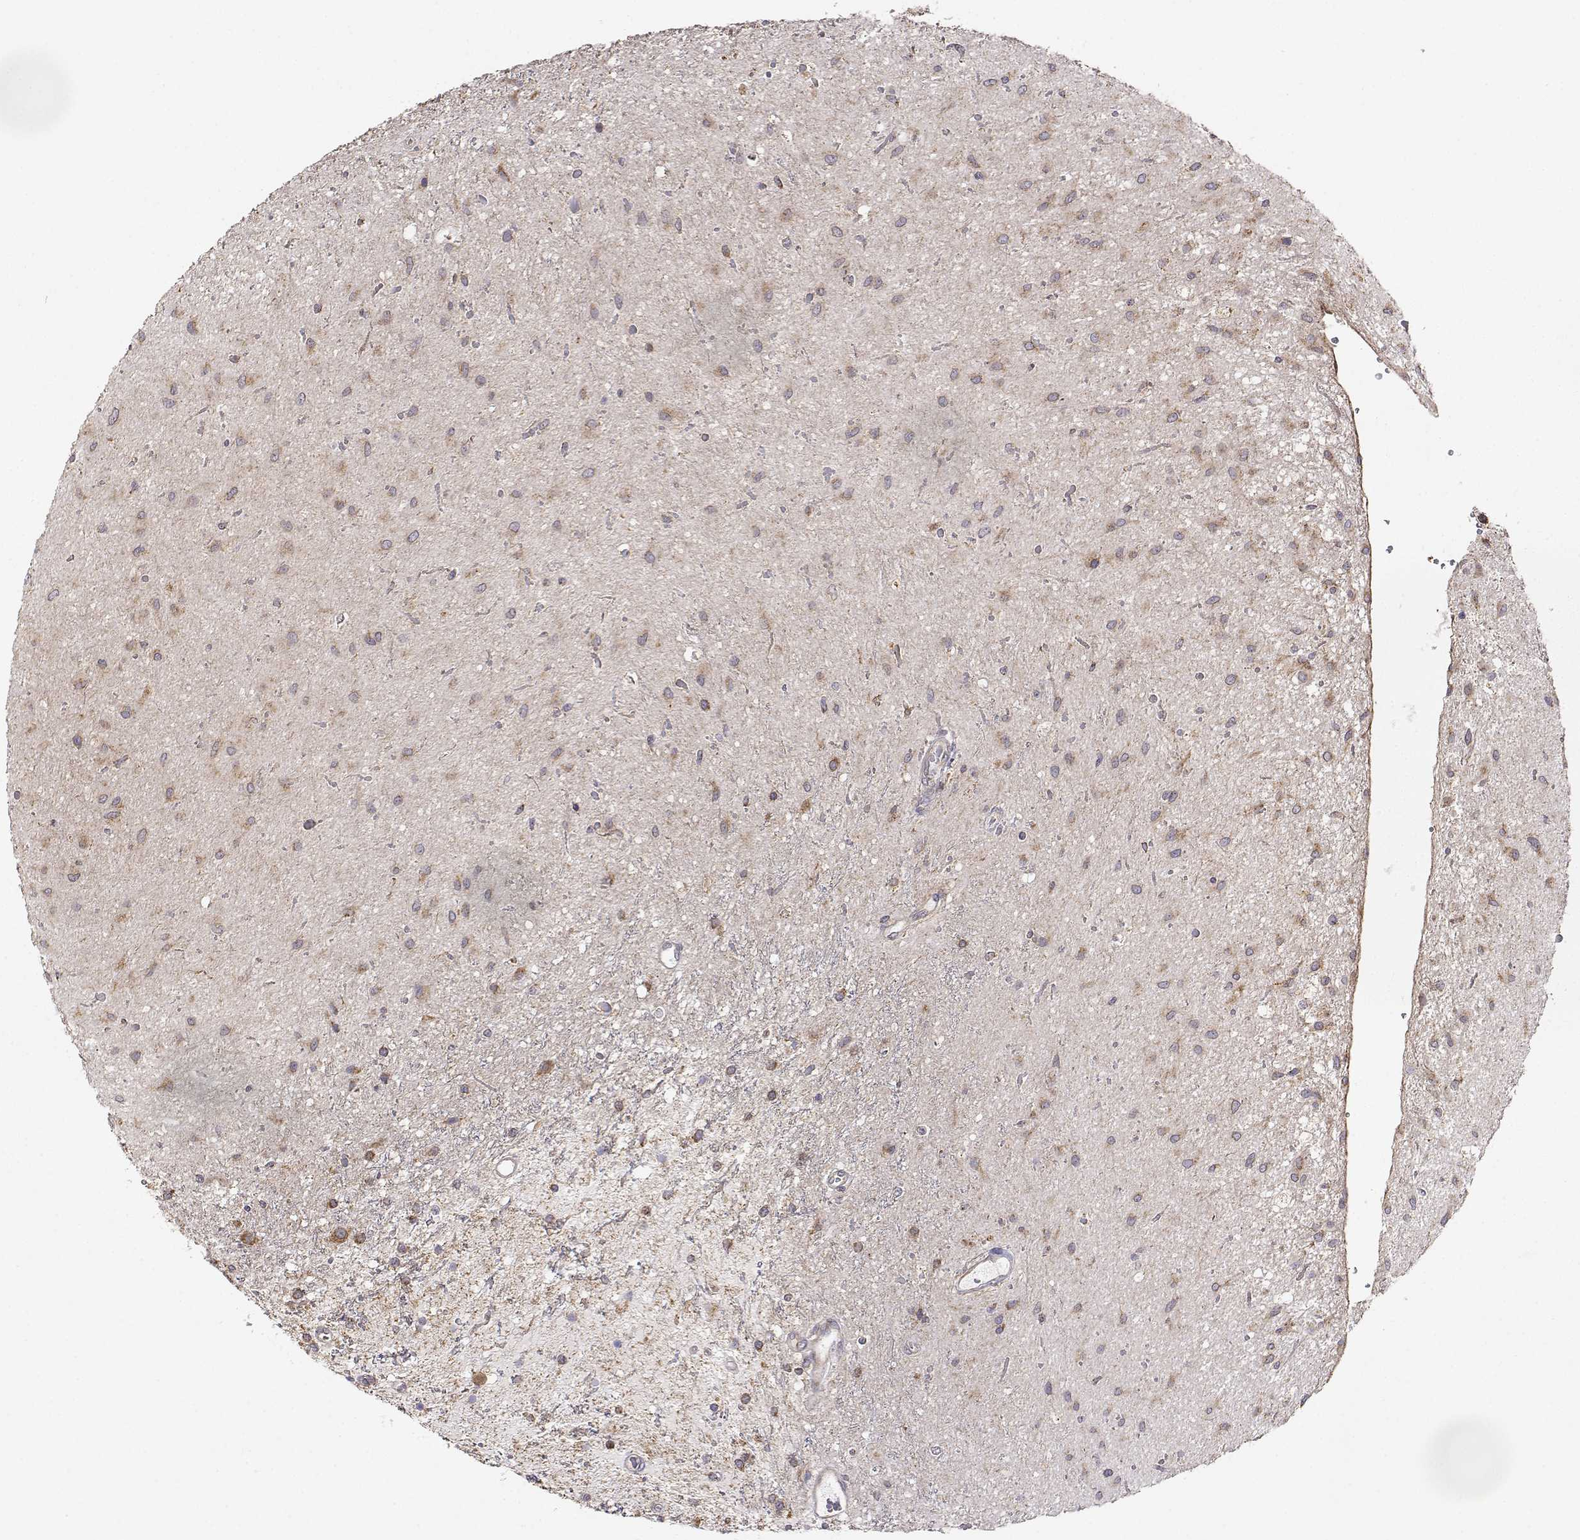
{"staining": {"intensity": "weak", "quantity": ">75%", "location": "cytoplasmic/membranous"}, "tissue": "glioma", "cell_type": "Tumor cells", "image_type": "cancer", "snomed": [{"axis": "morphology", "description": "Glioma, malignant, Low grade"}, {"axis": "topography", "description": "Cerebellum"}], "caption": "Protein expression analysis of glioma reveals weak cytoplasmic/membranous staining in about >75% of tumor cells.", "gene": "PAIP1", "patient": {"sex": "female", "age": 14}}